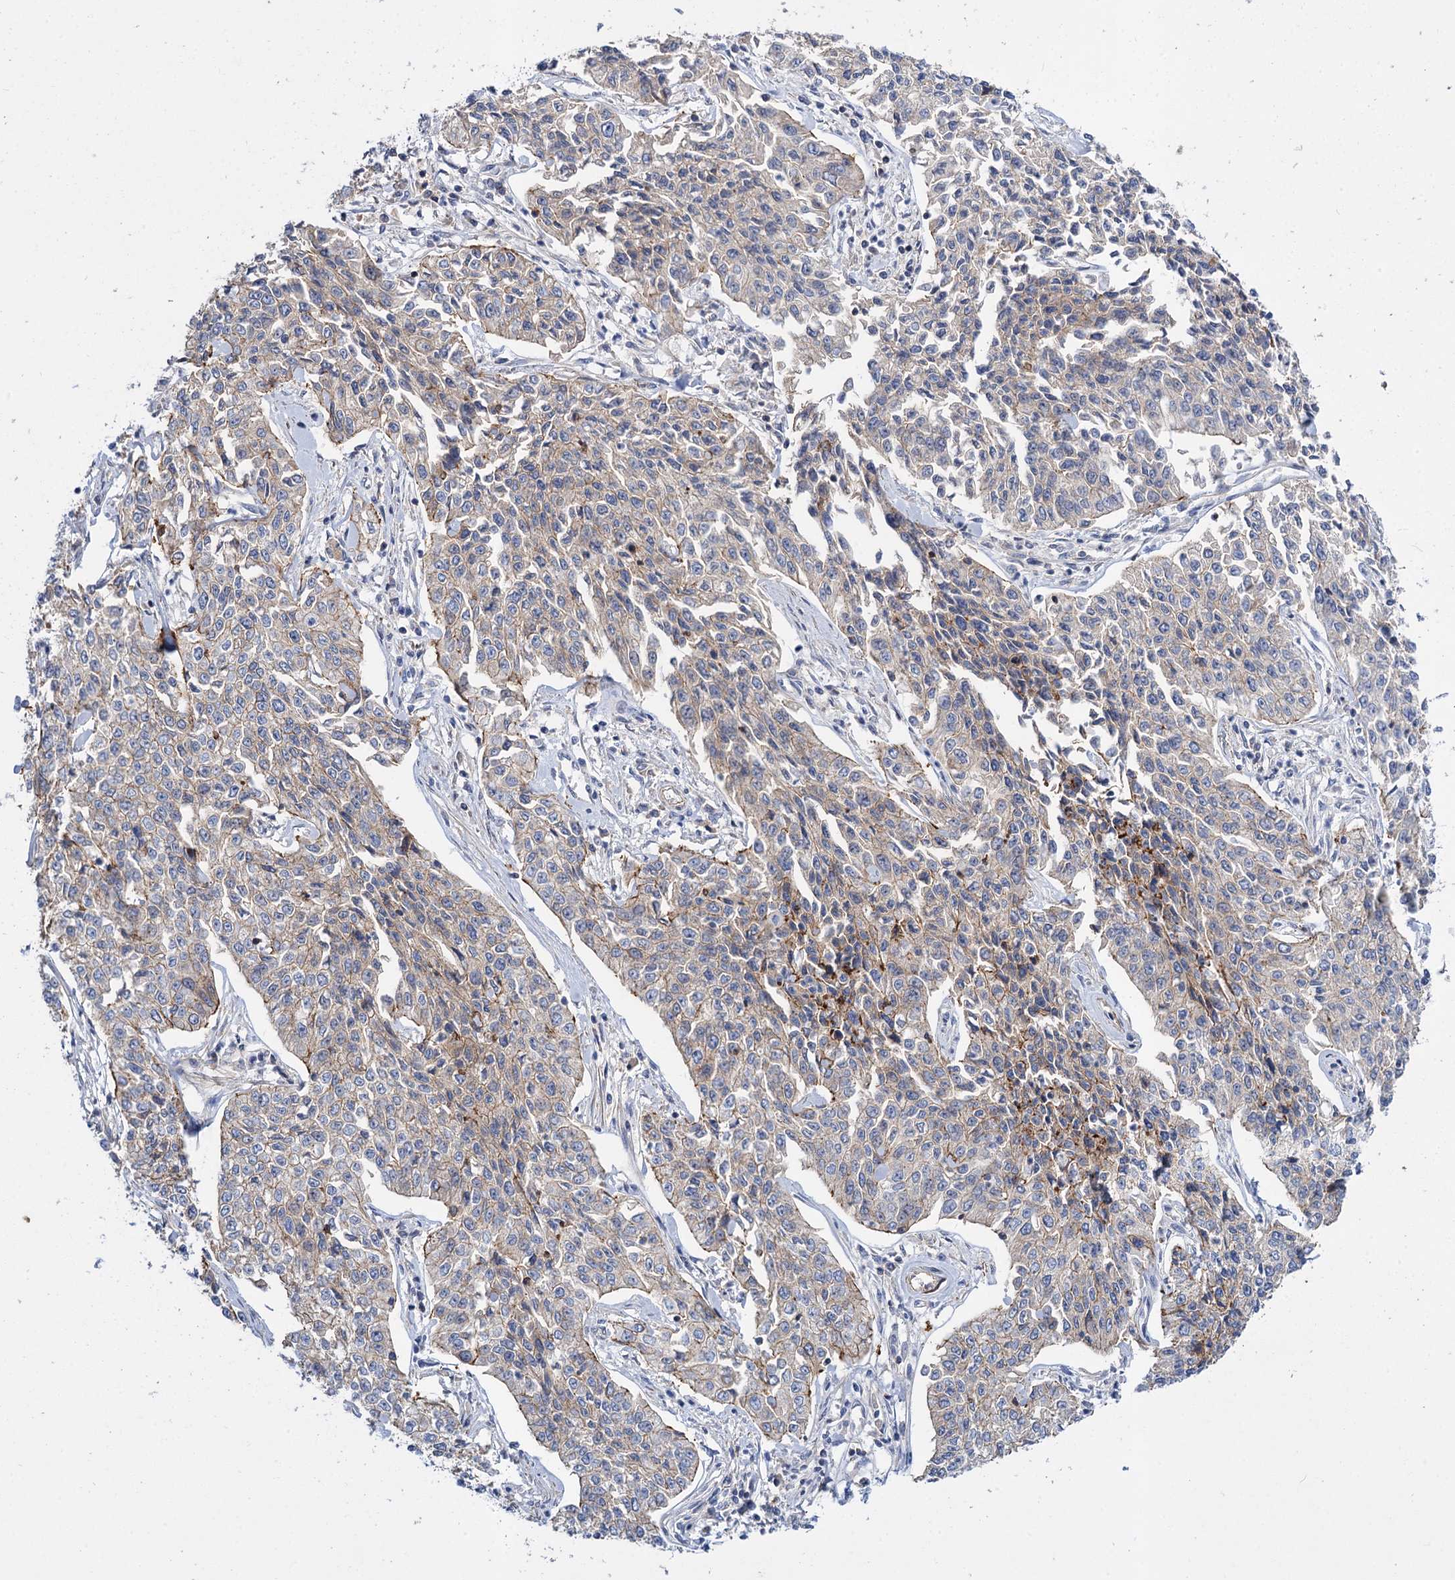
{"staining": {"intensity": "weak", "quantity": "<25%", "location": "cytoplasmic/membranous"}, "tissue": "cervical cancer", "cell_type": "Tumor cells", "image_type": "cancer", "snomed": [{"axis": "morphology", "description": "Squamous cell carcinoma, NOS"}, {"axis": "topography", "description": "Cervix"}], "caption": "The histopathology image exhibits no significant positivity in tumor cells of cervical squamous cell carcinoma.", "gene": "NUDCD2", "patient": {"sex": "female", "age": 35}}